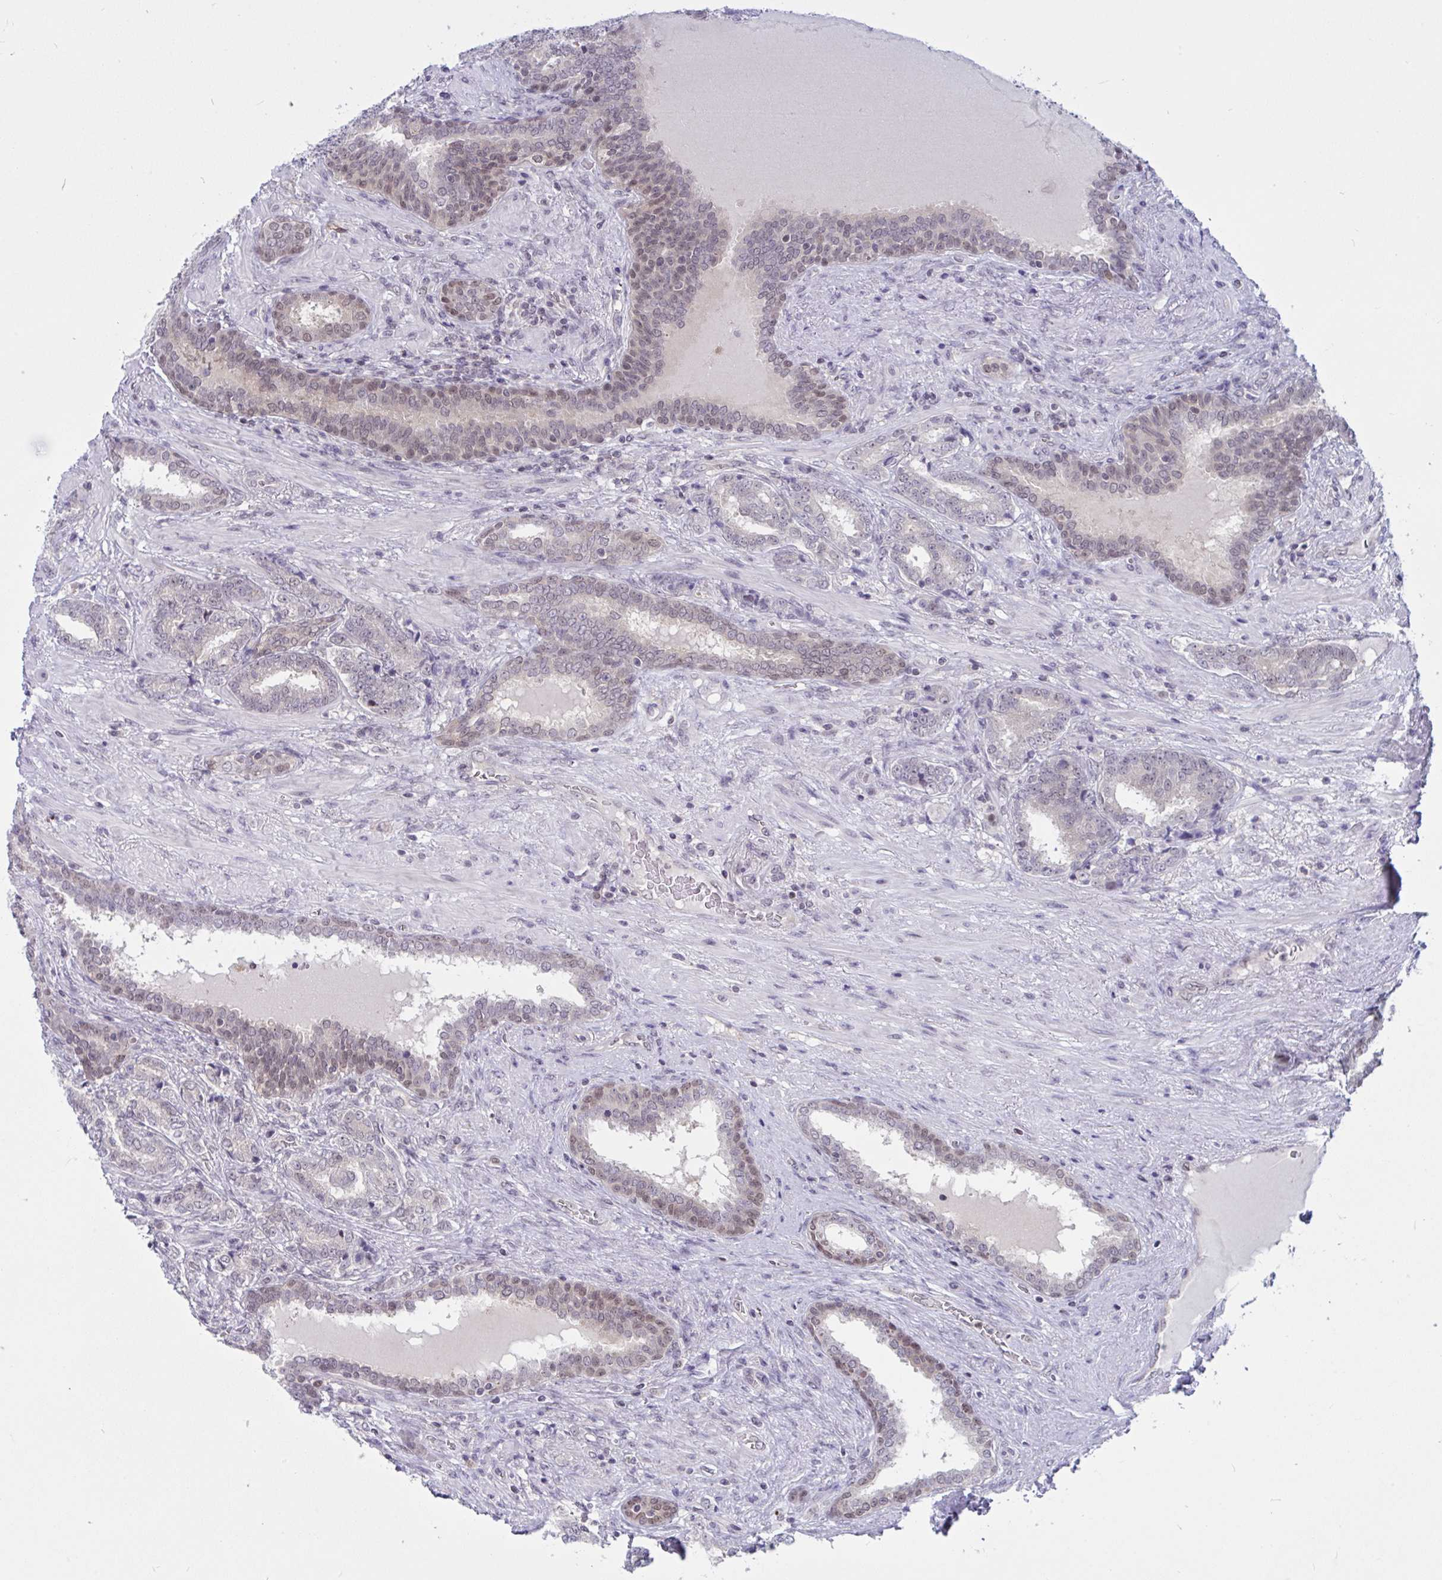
{"staining": {"intensity": "negative", "quantity": "none", "location": "none"}, "tissue": "prostate cancer", "cell_type": "Tumor cells", "image_type": "cancer", "snomed": [{"axis": "morphology", "description": "Adenocarcinoma, High grade"}, {"axis": "topography", "description": "Prostate"}], "caption": "This is an IHC photomicrograph of adenocarcinoma (high-grade) (prostate). There is no staining in tumor cells.", "gene": "TSN", "patient": {"sex": "male", "age": 72}}